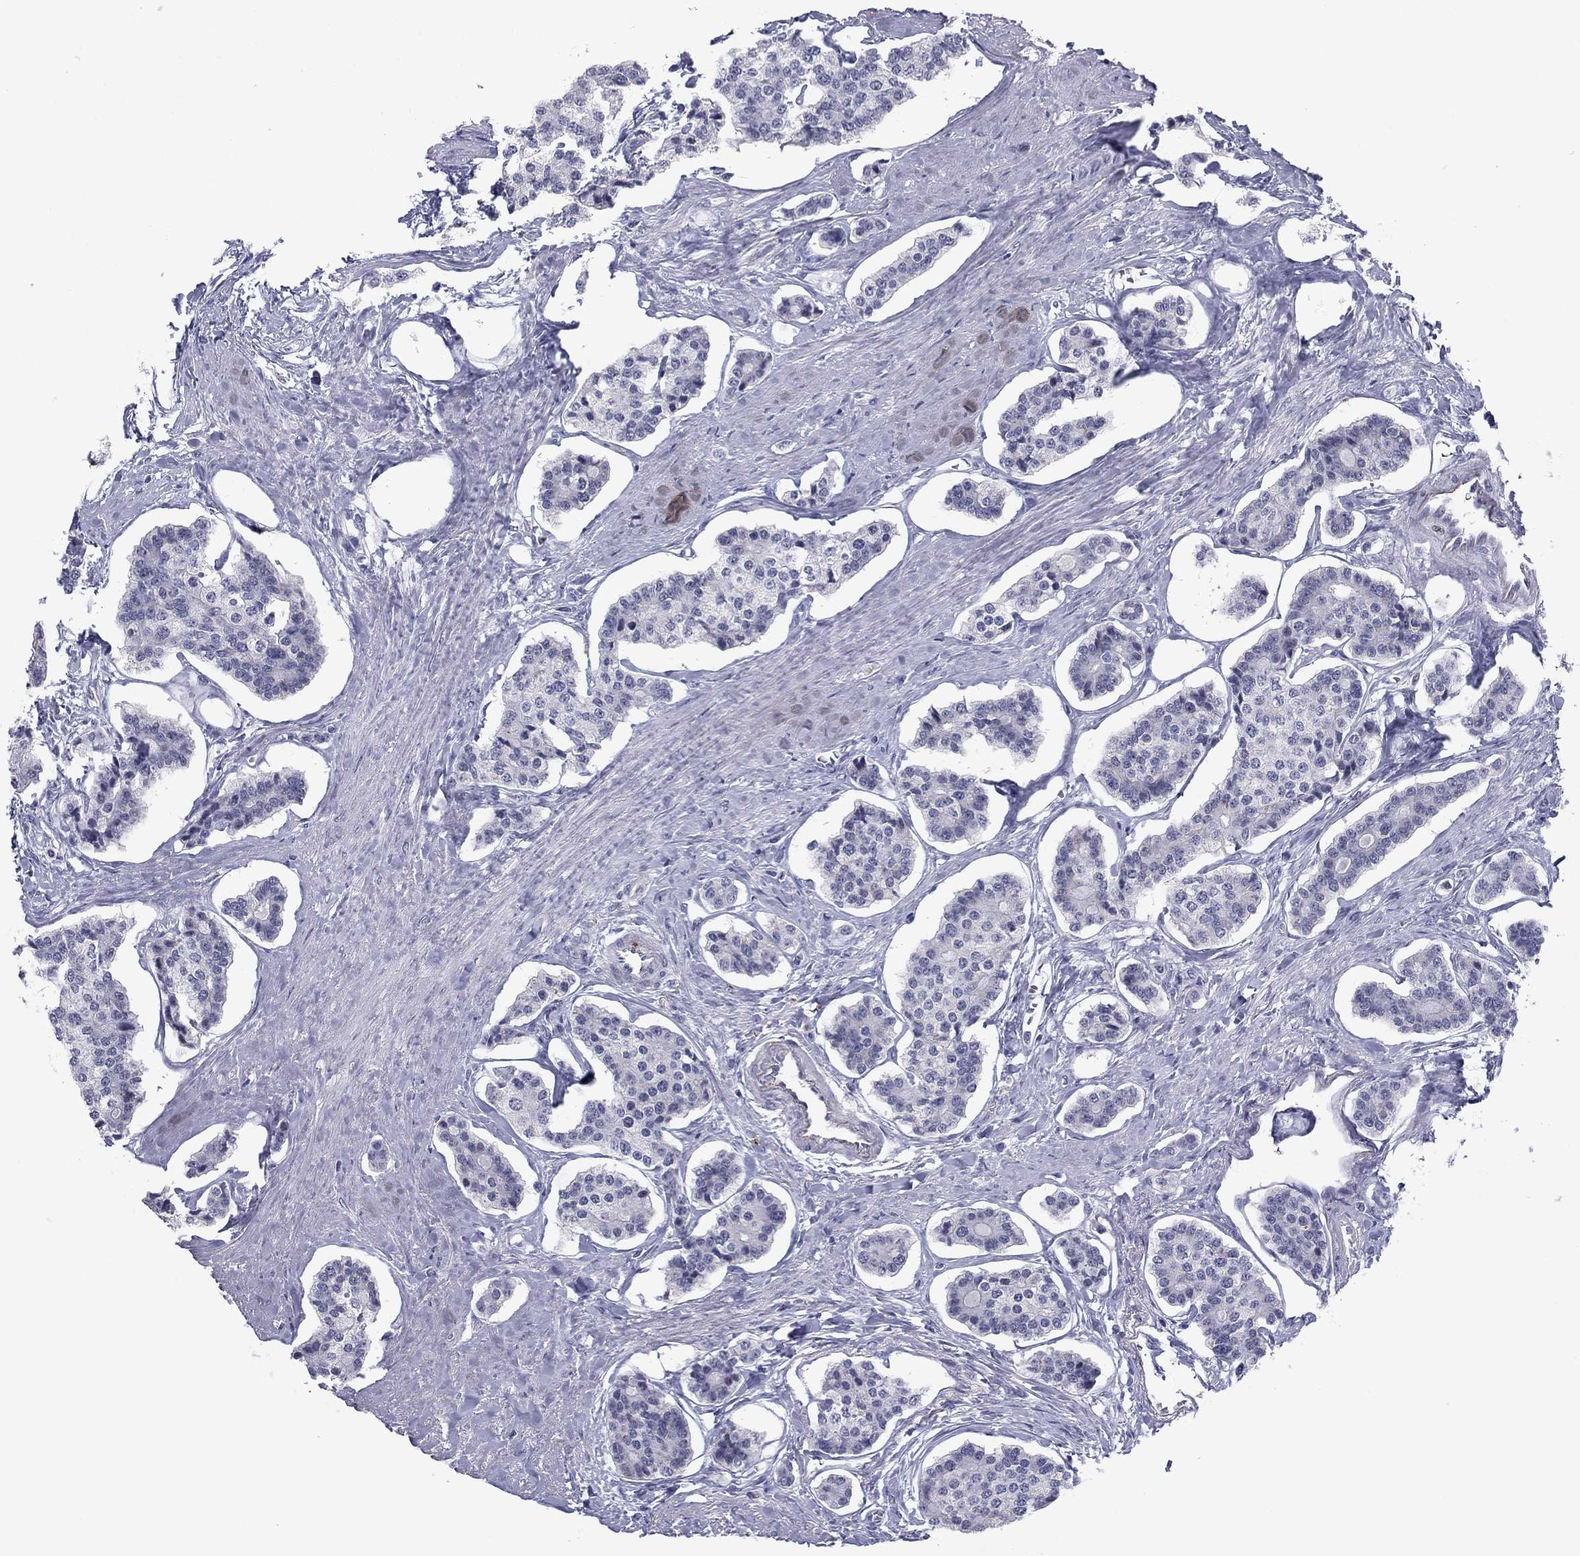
{"staining": {"intensity": "negative", "quantity": "none", "location": "none"}, "tissue": "carcinoid", "cell_type": "Tumor cells", "image_type": "cancer", "snomed": [{"axis": "morphology", "description": "Carcinoid, malignant, NOS"}, {"axis": "topography", "description": "Small intestine"}], "caption": "A photomicrograph of carcinoid (malignant) stained for a protein reveals no brown staining in tumor cells.", "gene": "PRPH", "patient": {"sex": "female", "age": 65}}